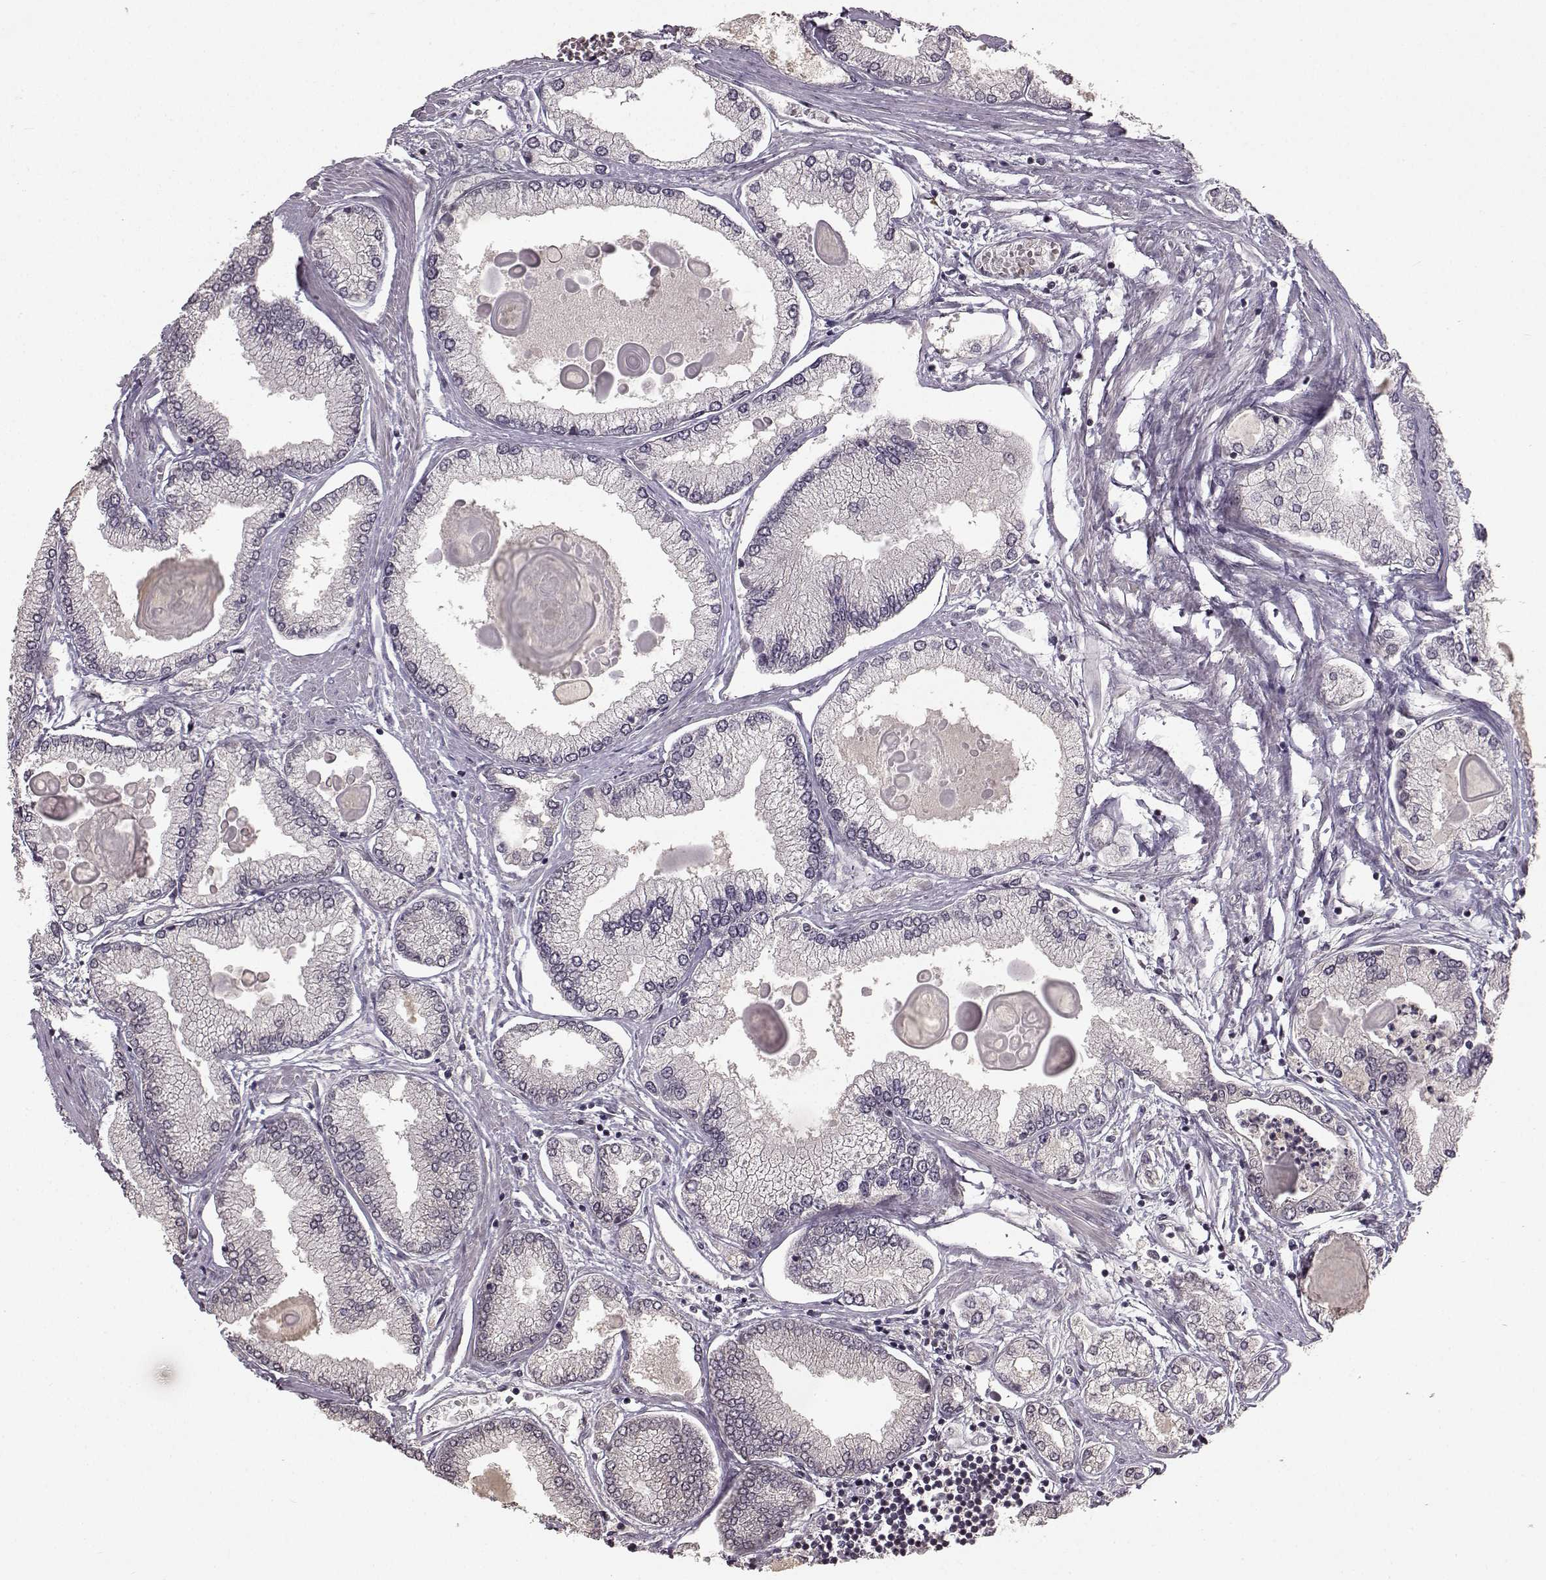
{"staining": {"intensity": "negative", "quantity": "none", "location": "none"}, "tissue": "prostate cancer", "cell_type": "Tumor cells", "image_type": "cancer", "snomed": [{"axis": "morphology", "description": "Adenocarcinoma, High grade"}, {"axis": "topography", "description": "Prostate"}], "caption": "A photomicrograph of human prostate cancer is negative for staining in tumor cells.", "gene": "NTRK2", "patient": {"sex": "male", "age": 68}}